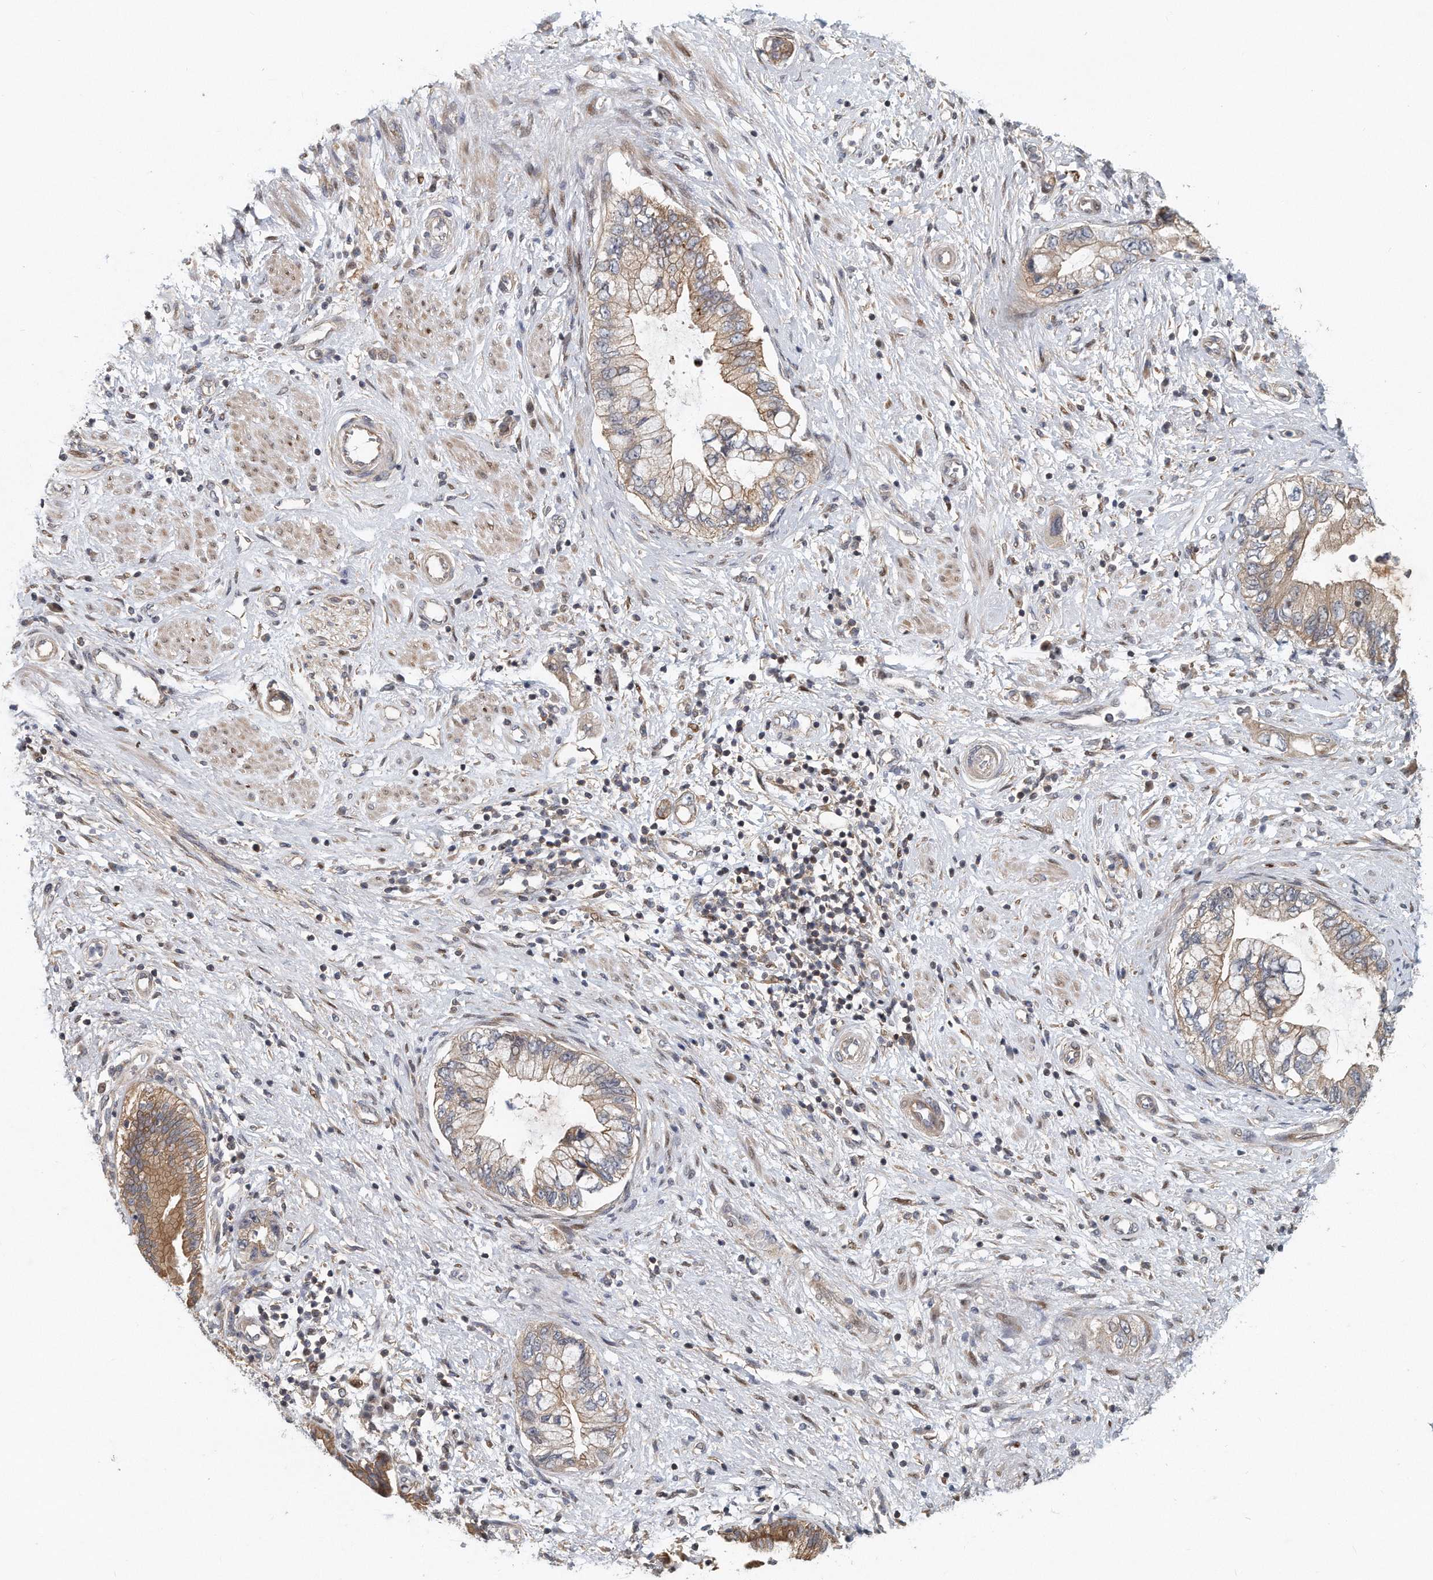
{"staining": {"intensity": "weak", "quantity": ">75%", "location": "cytoplasmic/membranous"}, "tissue": "pancreatic cancer", "cell_type": "Tumor cells", "image_type": "cancer", "snomed": [{"axis": "morphology", "description": "Adenocarcinoma, NOS"}, {"axis": "topography", "description": "Pancreas"}], "caption": "A low amount of weak cytoplasmic/membranous positivity is seen in approximately >75% of tumor cells in pancreatic adenocarcinoma tissue.", "gene": "PCDH8", "patient": {"sex": "female", "age": 73}}